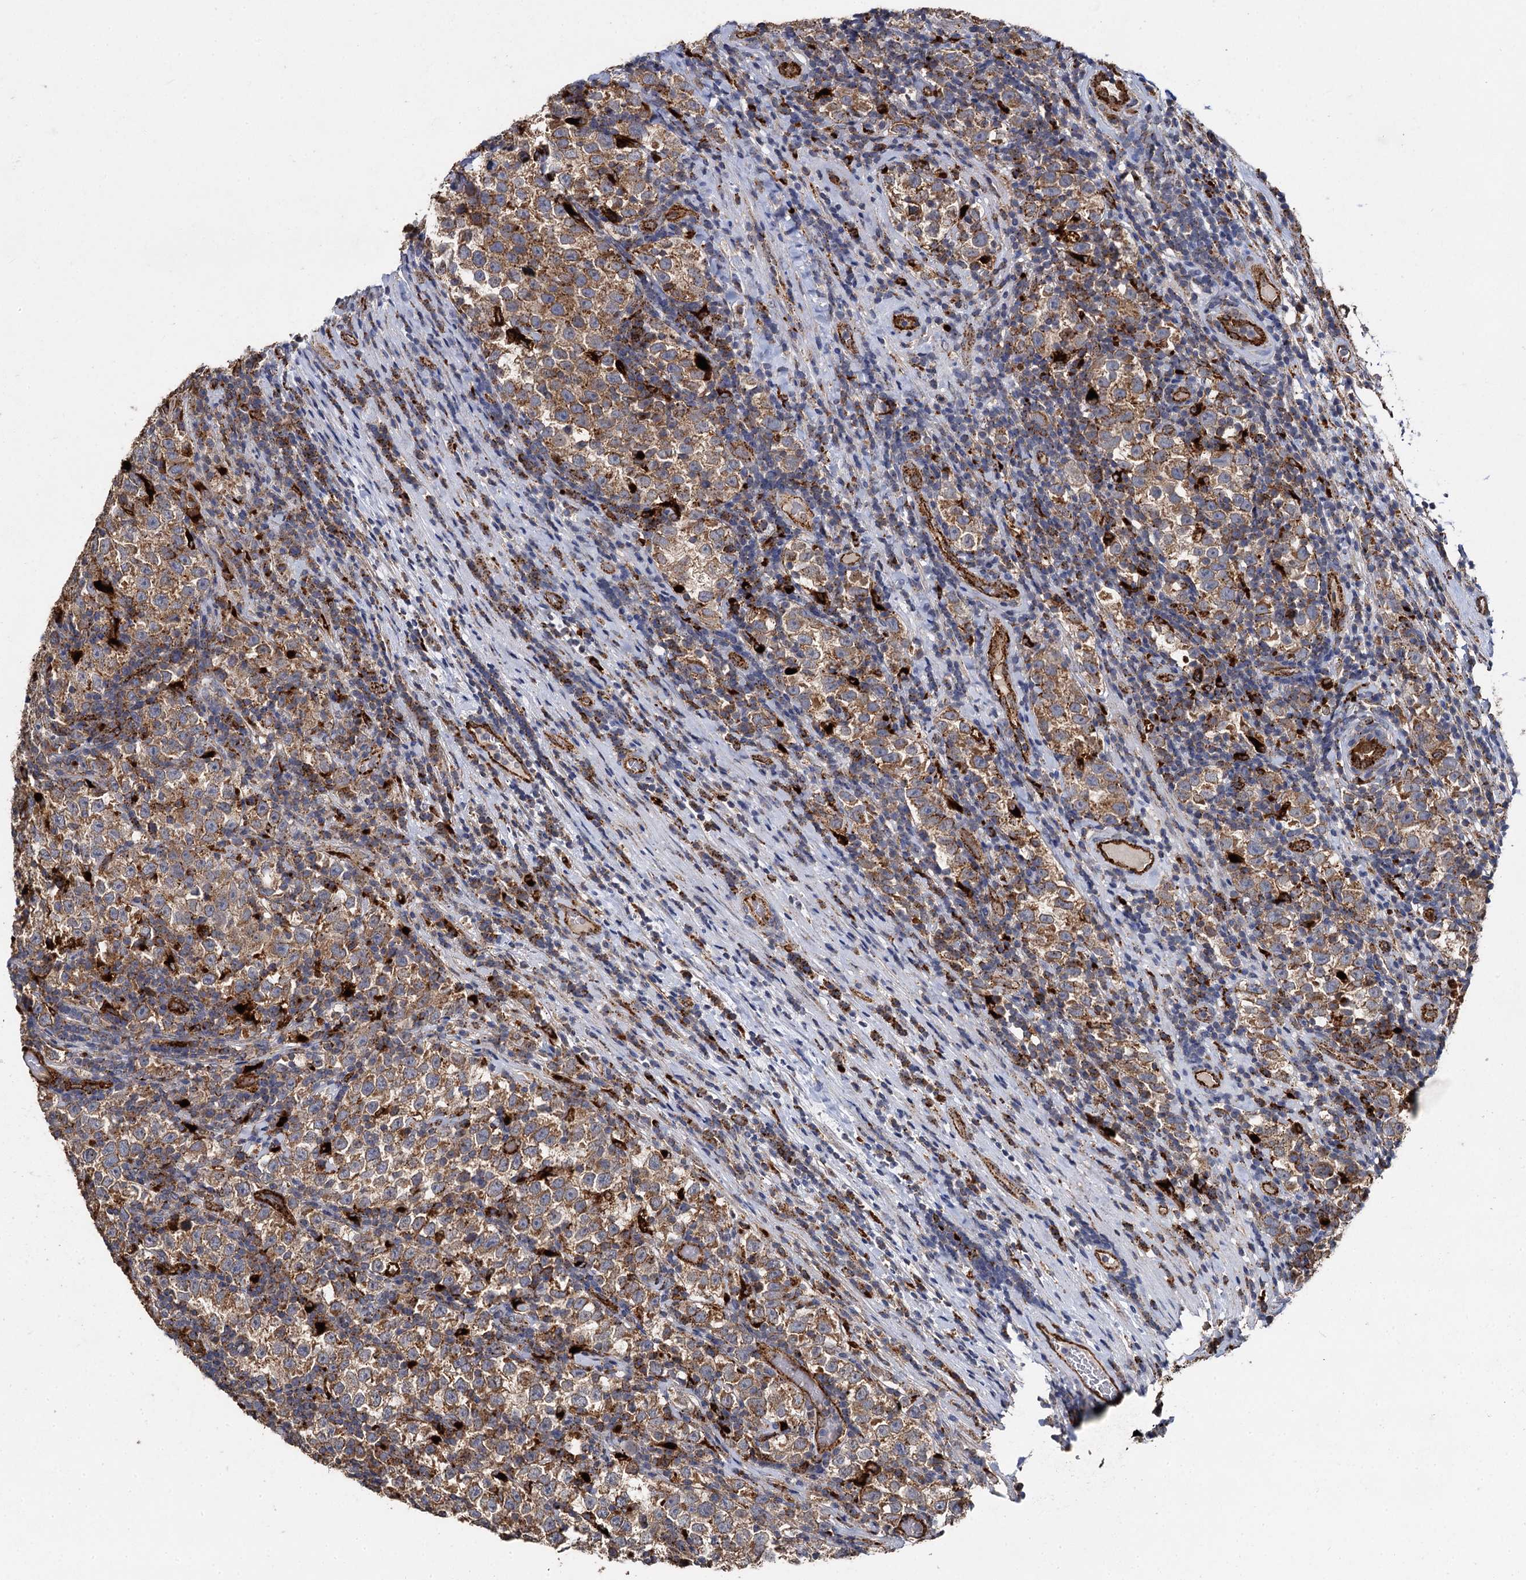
{"staining": {"intensity": "strong", "quantity": ">75%", "location": "cytoplasmic/membranous"}, "tissue": "testis cancer", "cell_type": "Tumor cells", "image_type": "cancer", "snomed": [{"axis": "morphology", "description": "Normal tissue, NOS"}, {"axis": "morphology", "description": "Seminoma, NOS"}, {"axis": "topography", "description": "Testis"}], "caption": "Immunohistochemical staining of human testis seminoma reveals strong cytoplasmic/membranous protein staining in about >75% of tumor cells. (brown staining indicates protein expression, while blue staining denotes nuclei).", "gene": "GBA1", "patient": {"sex": "male", "age": 43}}